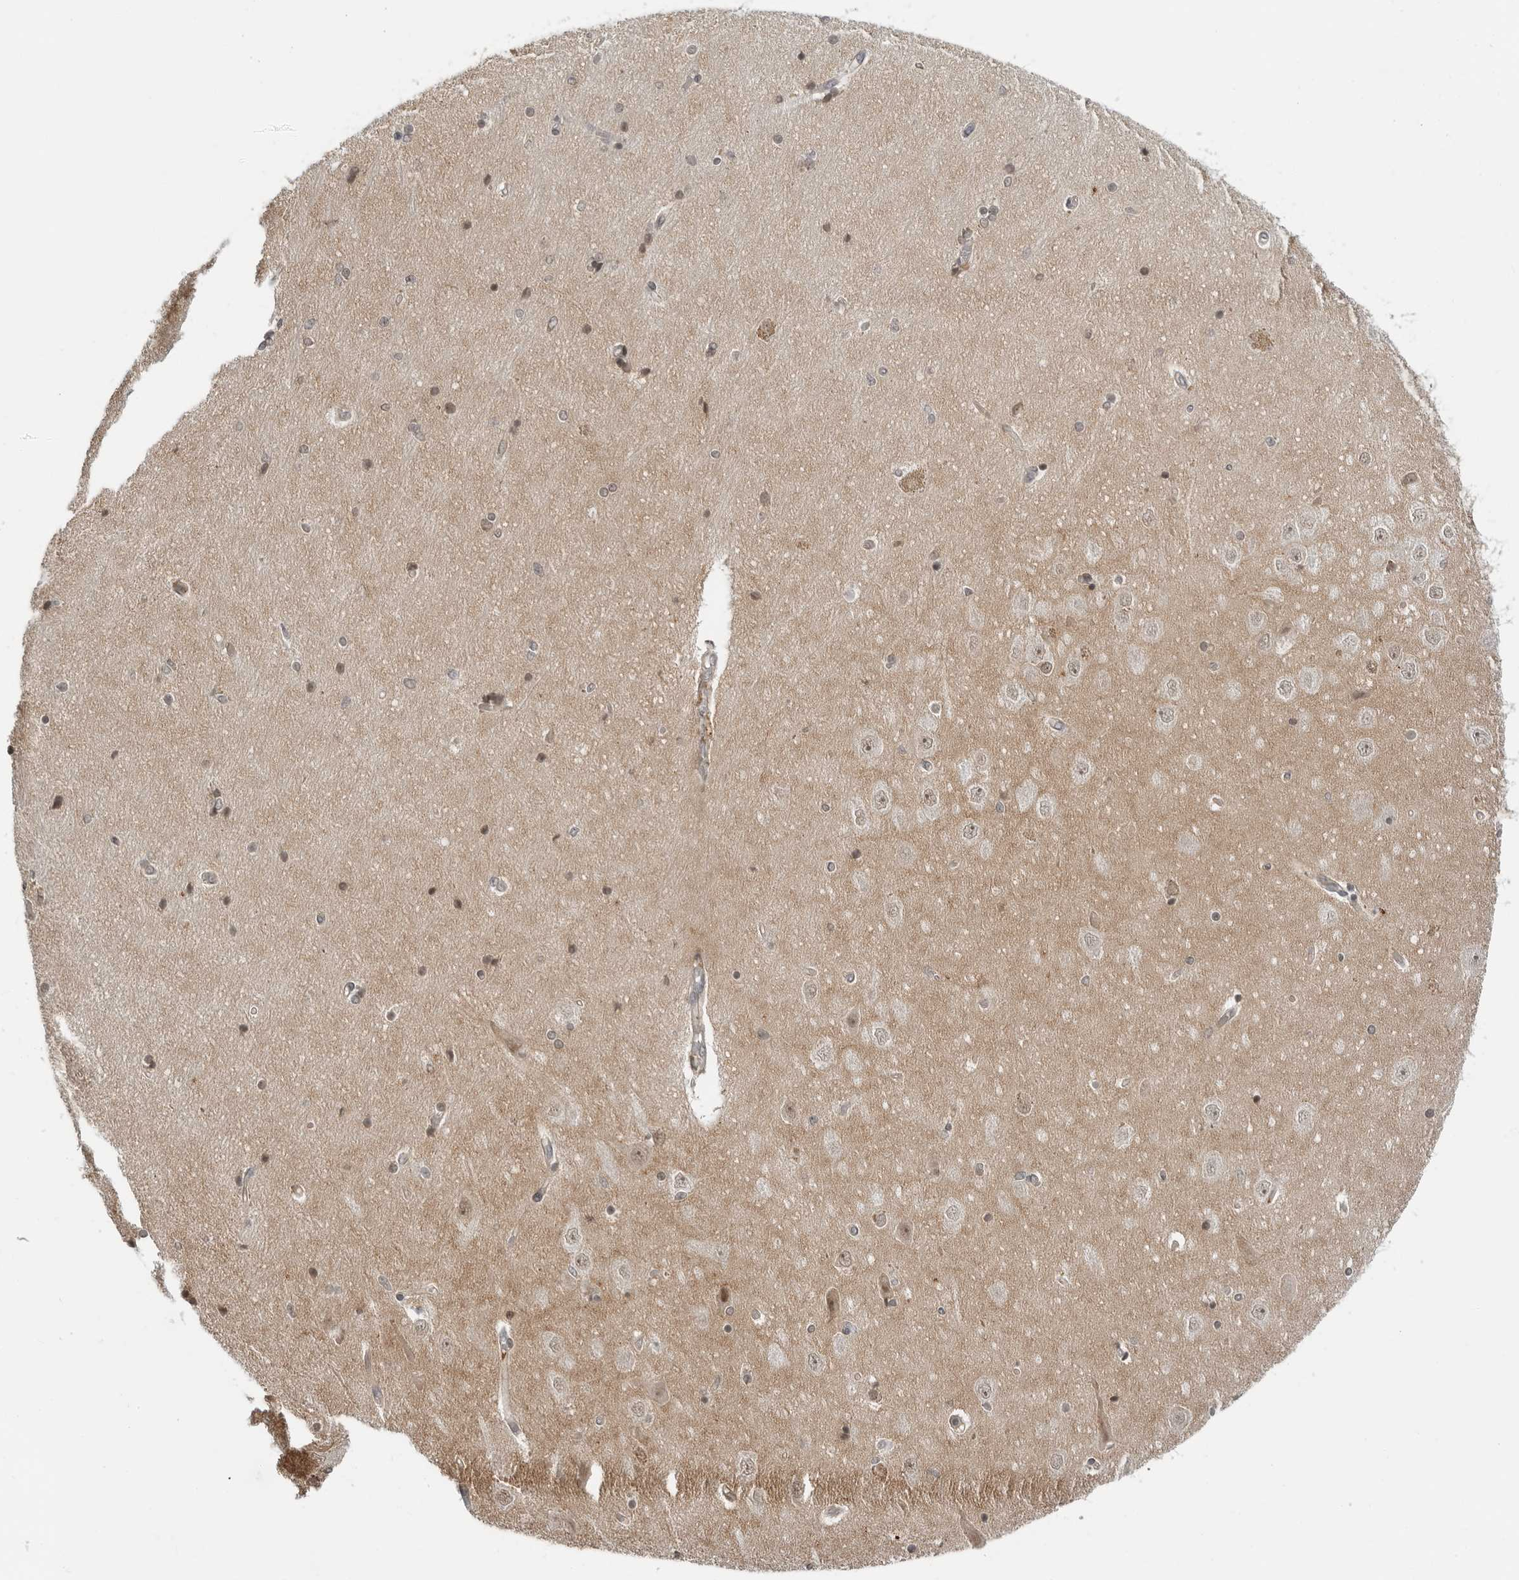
{"staining": {"intensity": "moderate", "quantity": "25%-75%", "location": "nuclear"}, "tissue": "hippocampus", "cell_type": "Glial cells", "image_type": "normal", "snomed": [{"axis": "morphology", "description": "Normal tissue, NOS"}, {"axis": "topography", "description": "Hippocampus"}], "caption": "Glial cells show moderate nuclear expression in approximately 25%-75% of cells in benign hippocampus. The staining was performed using DAB (3,3'-diaminobenzidine) to visualize the protein expression in brown, while the nuclei were stained in blue with hematoxylin (Magnification: 20x).", "gene": "SUGCT", "patient": {"sex": "female", "age": 54}}